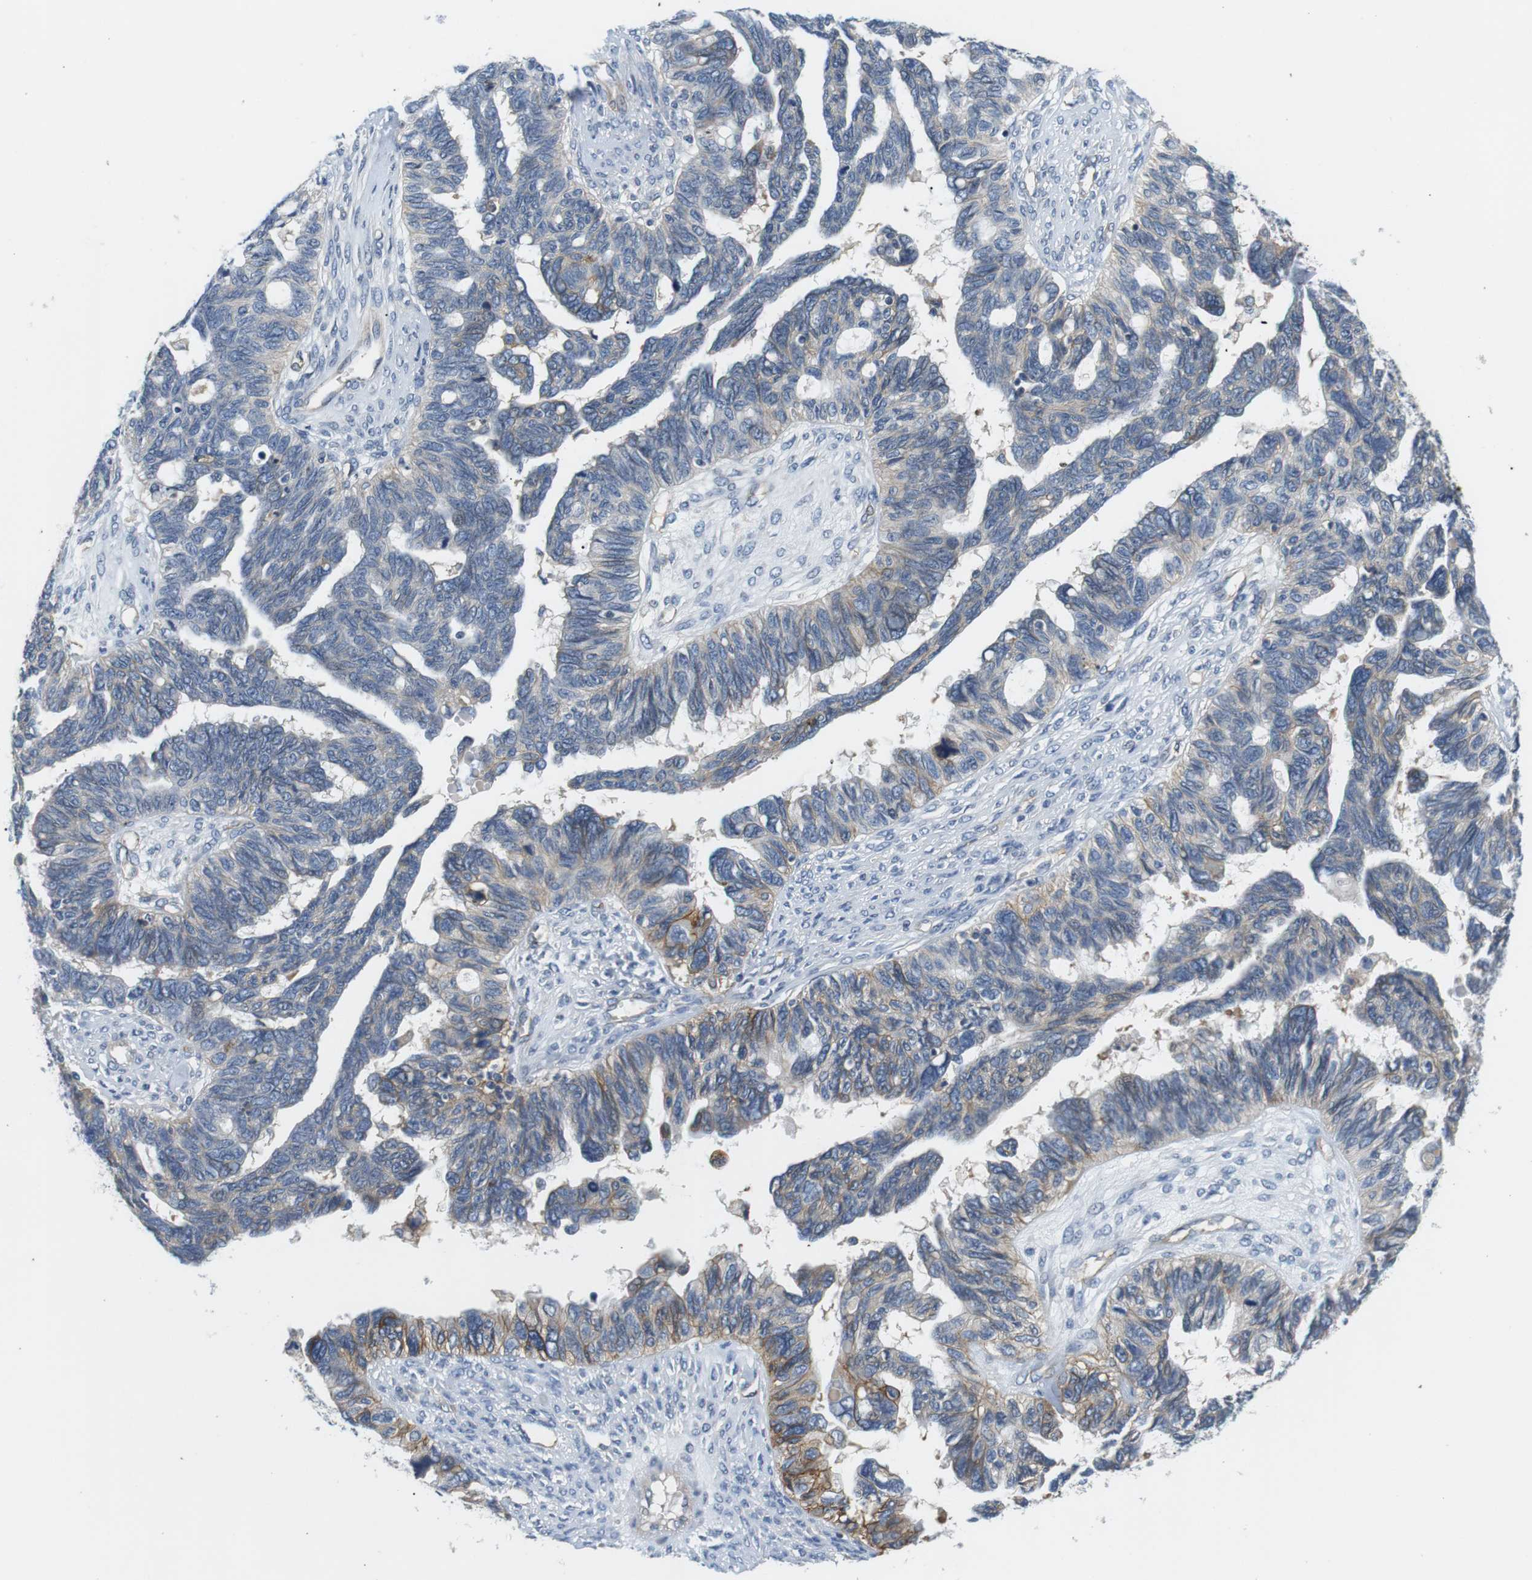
{"staining": {"intensity": "moderate", "quantity": "<25%", "location": "cytoplasmic/membranous"}, "tissue": "ovarian cancer", "cell_type": "Tumor cells", "image_type": "cancer", "snomed": [{"axis": "morphology", "description": "Cystadenocarcinoma, serous, NOS"}, {"axis": "topography", "description": "Ovary"}], "caption": "DAB (3,3'-diaminobenzidine) immunohistochemical staining of ovarian serous cystadenocarcinoma demonstrates moderate cytoplasmic/membranous protein positivity in approximately <25% of tumor cells.", "gene": "SLC30A1", "patient": {"sex": "female", "age": 79}}